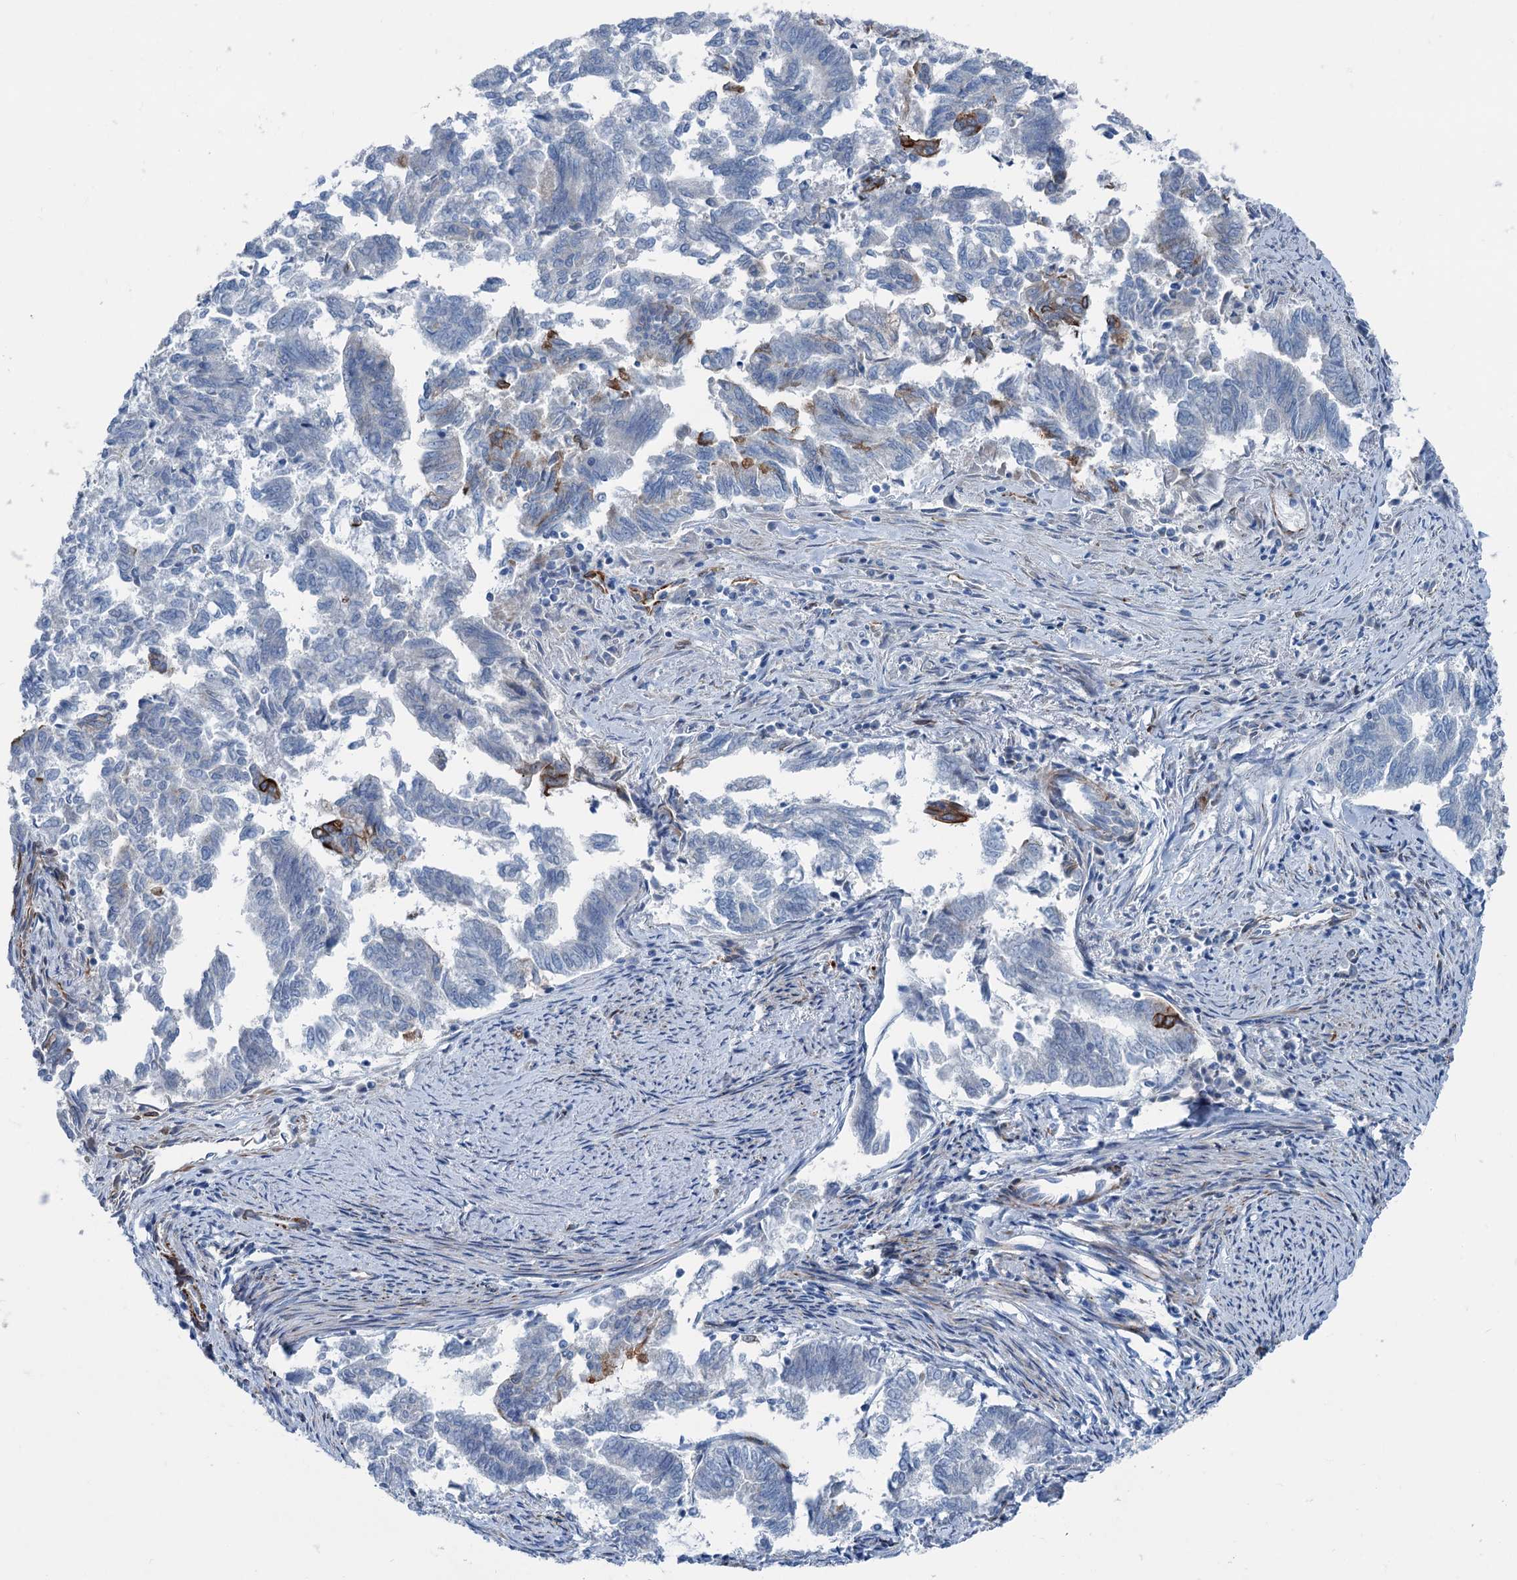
{"staining": {"intensity": "negative", "quantity": "none", "location": "none"}, "tissue": "endometrial cancer", "cell_type": "Tumor cells", "image_type": "cancer", "snomed": [{"axis": "morphology", "description": "Adenocarcinoma, NOS"}, {"axis": "topography", "description": "Endometrium"}], "caption": "Immunohistochemistry histopathology image of neoplastic tissue: endometrial adenocarcinoma stained with DAB (3,3'-diaminobenzidine) shows no significant protein expression in tumor cells.", "gene": "CALCOCO1", "patient": {"sex": "female", "age": 79}}